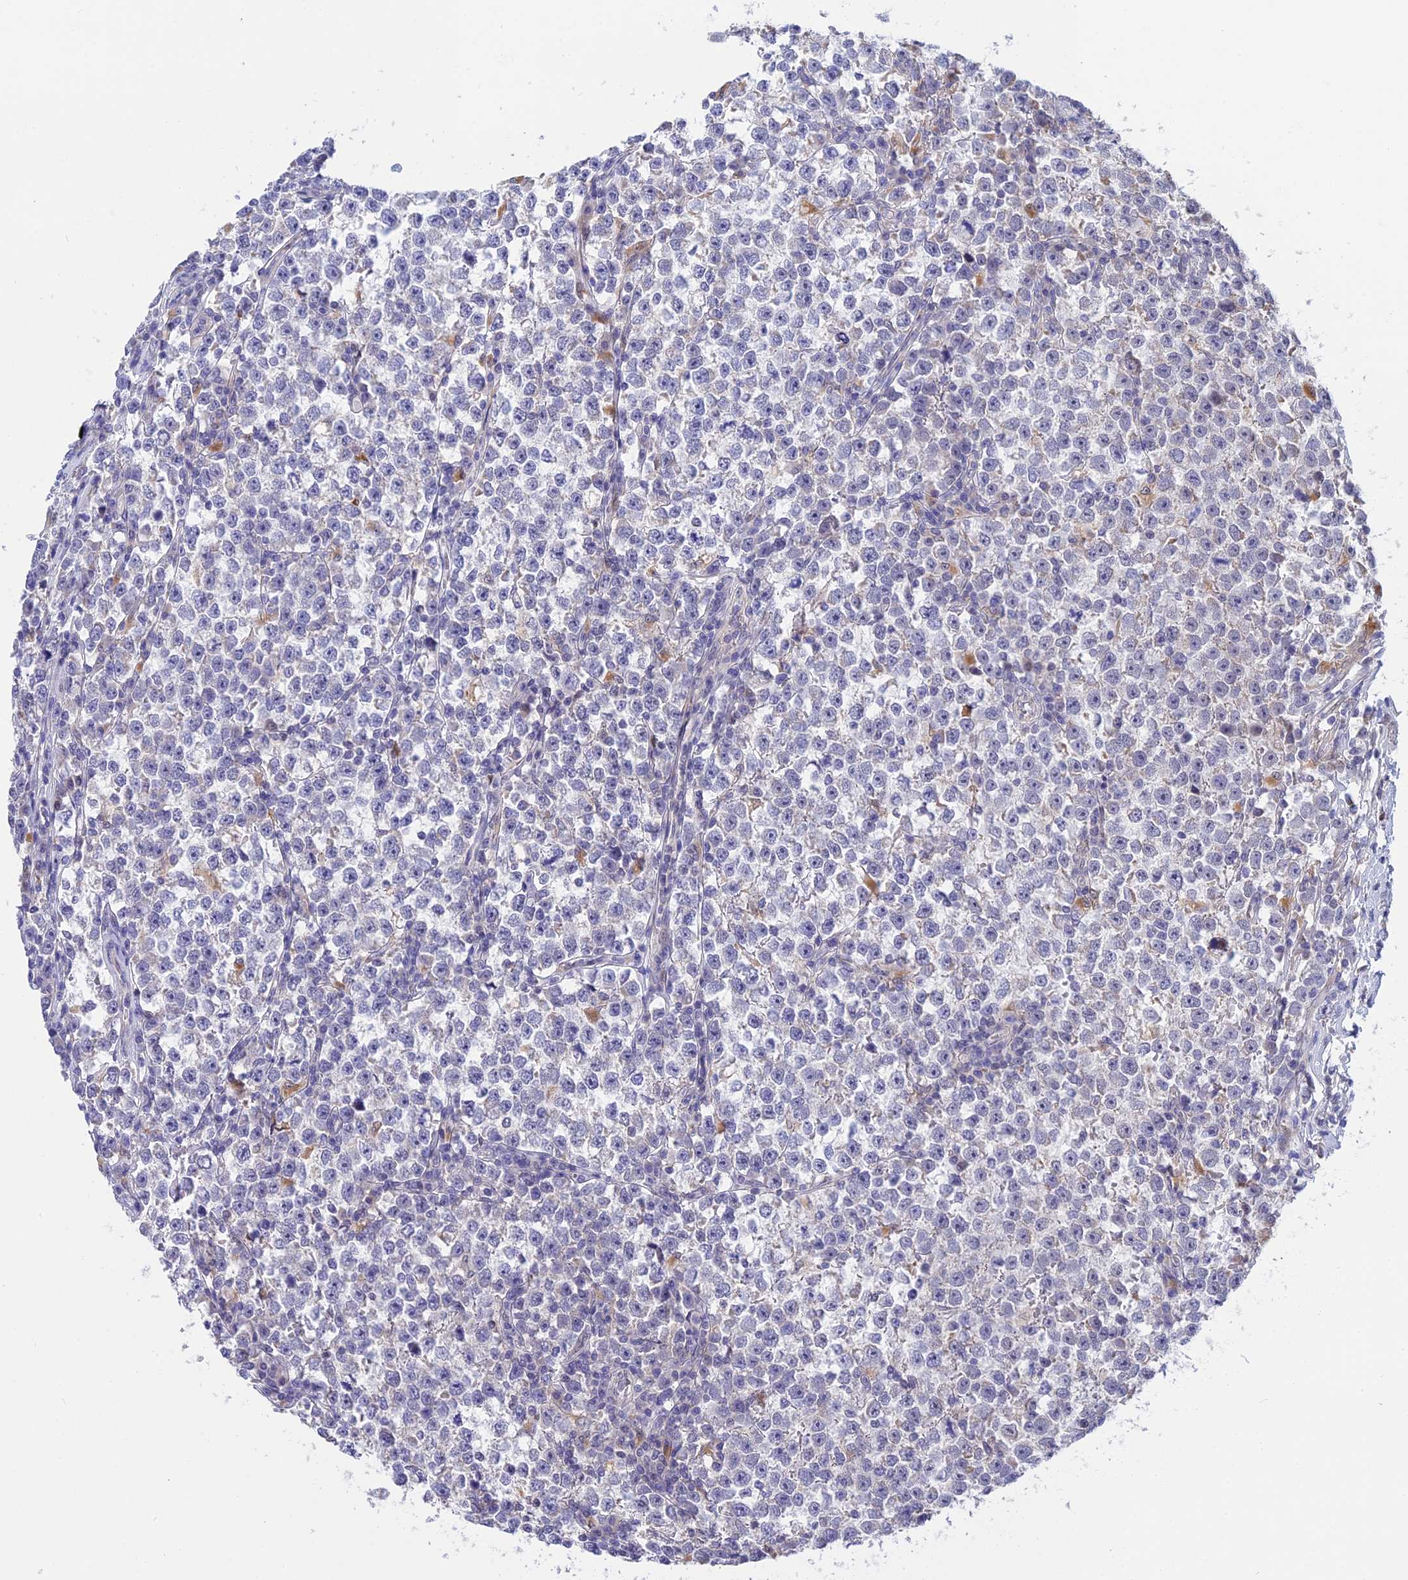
{"staining": {"intensity": "negative", "quantity": "none", "location": "none"}, "tissue": "testis cancer", "cell_type": "Tumor cells", "image_type": "cancer", "snomed": [{"axis": "morphology", "description": "Normal tissue, NOS"}, {"axis": "morphology", "description": "Seminoma, NOS"}, {"axis": "topography", "description": "Testis"}], "caption": "Immunohistochemical staining of testis cancer displays no significant positivity in tumor cells.", "gene": "KCTD14", "patient": {"sex": "male", "age": 43}}